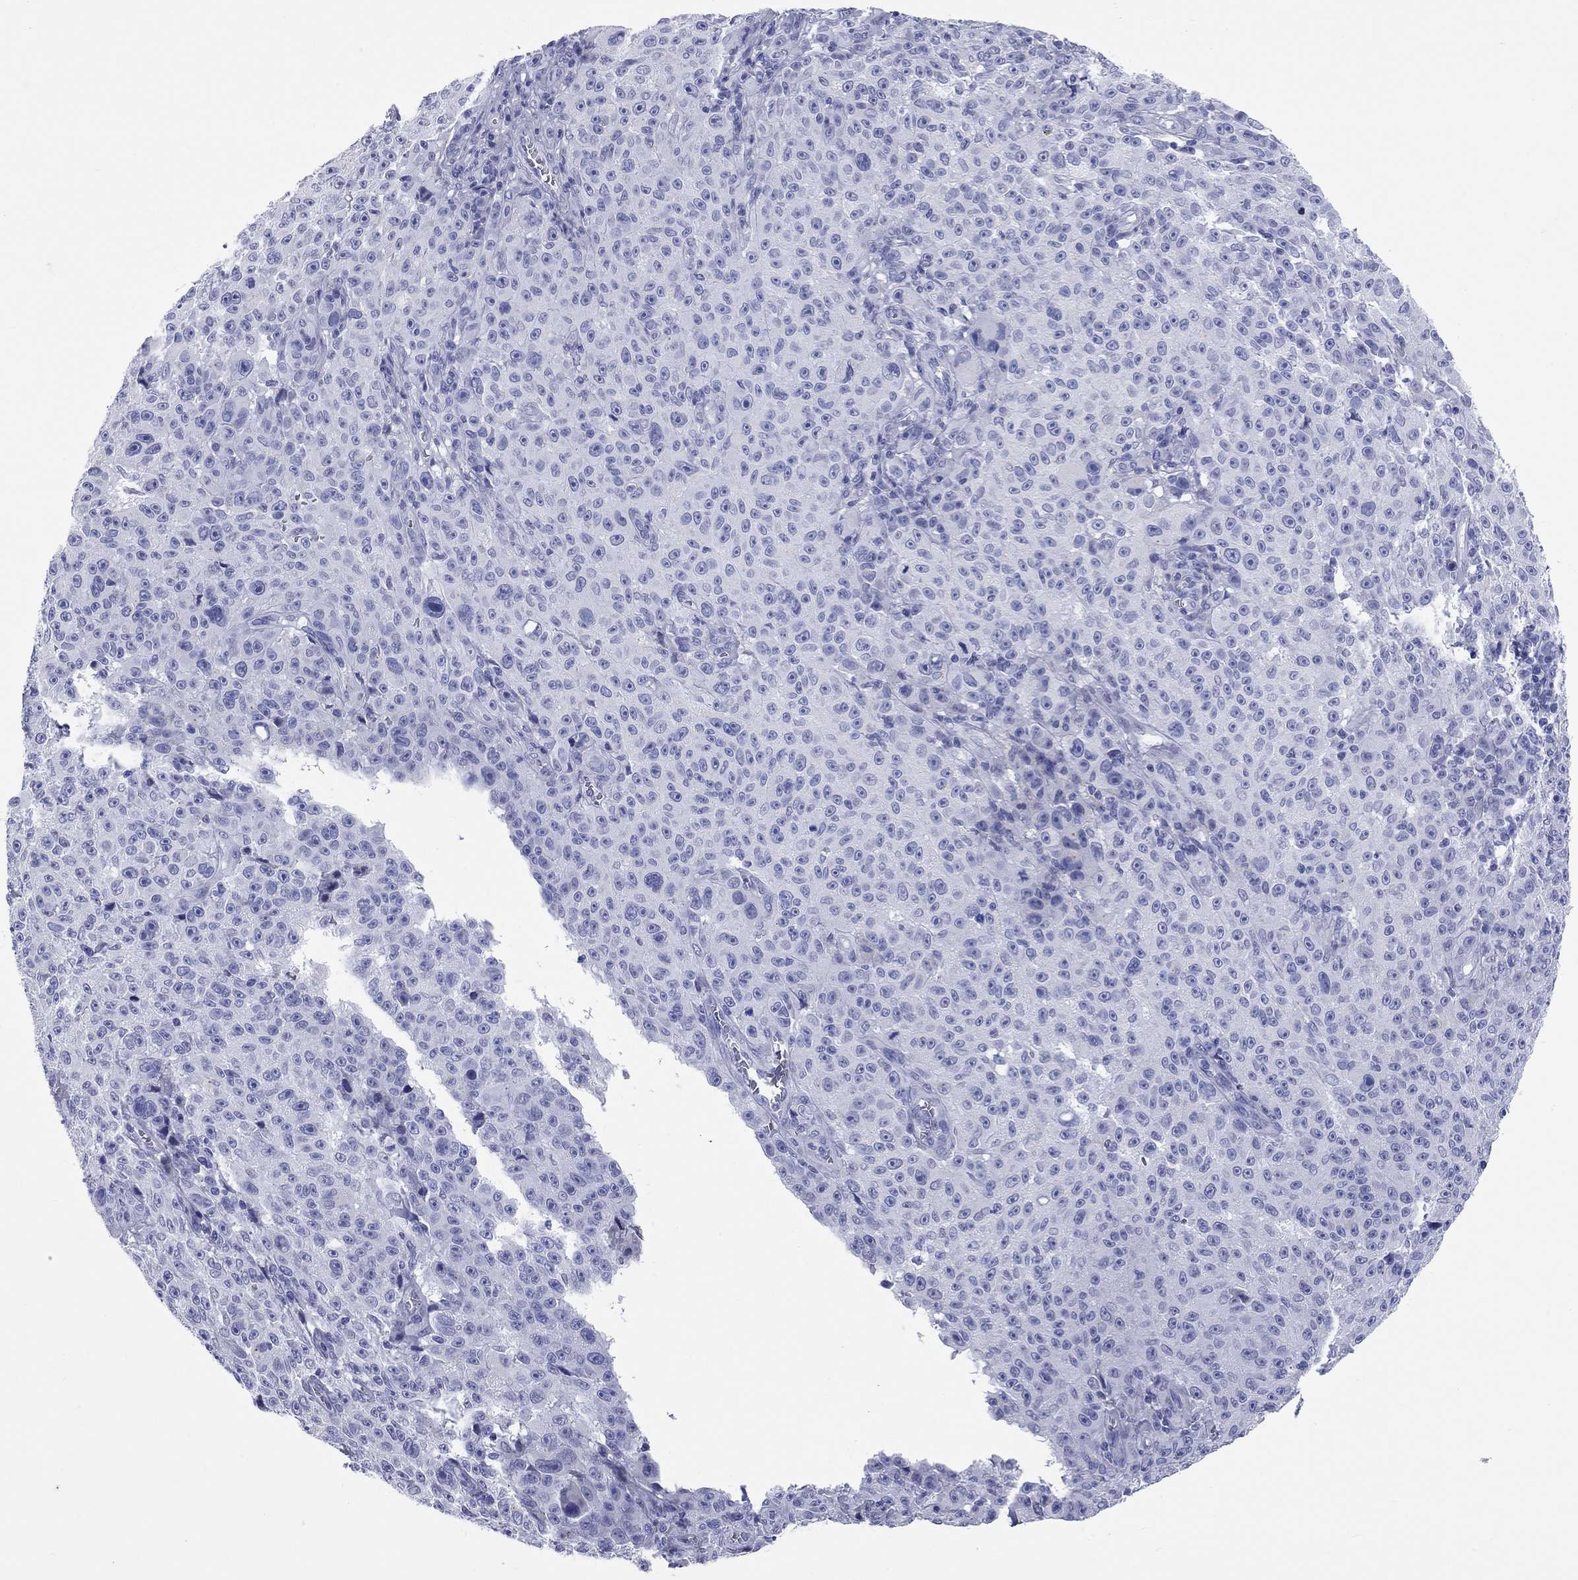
{"staining": {"intensity": "negative", "quantity": "none", "location": "none"}, "tissue": "melanoma", "cell_type": "Tumor cells", "image_type": "cancer", "snomed": [{"axis": "morphology", "description": "Malignant melanoma, NOS"}, {"axis": "topography", "description": "Skin"}], "caption": "Human melanoma stained for a protein using immunohistochemistry reveals no positivity in tumor cells.", "gene": "CCNA1", "patient": {"sex": "female", "age": 82}}